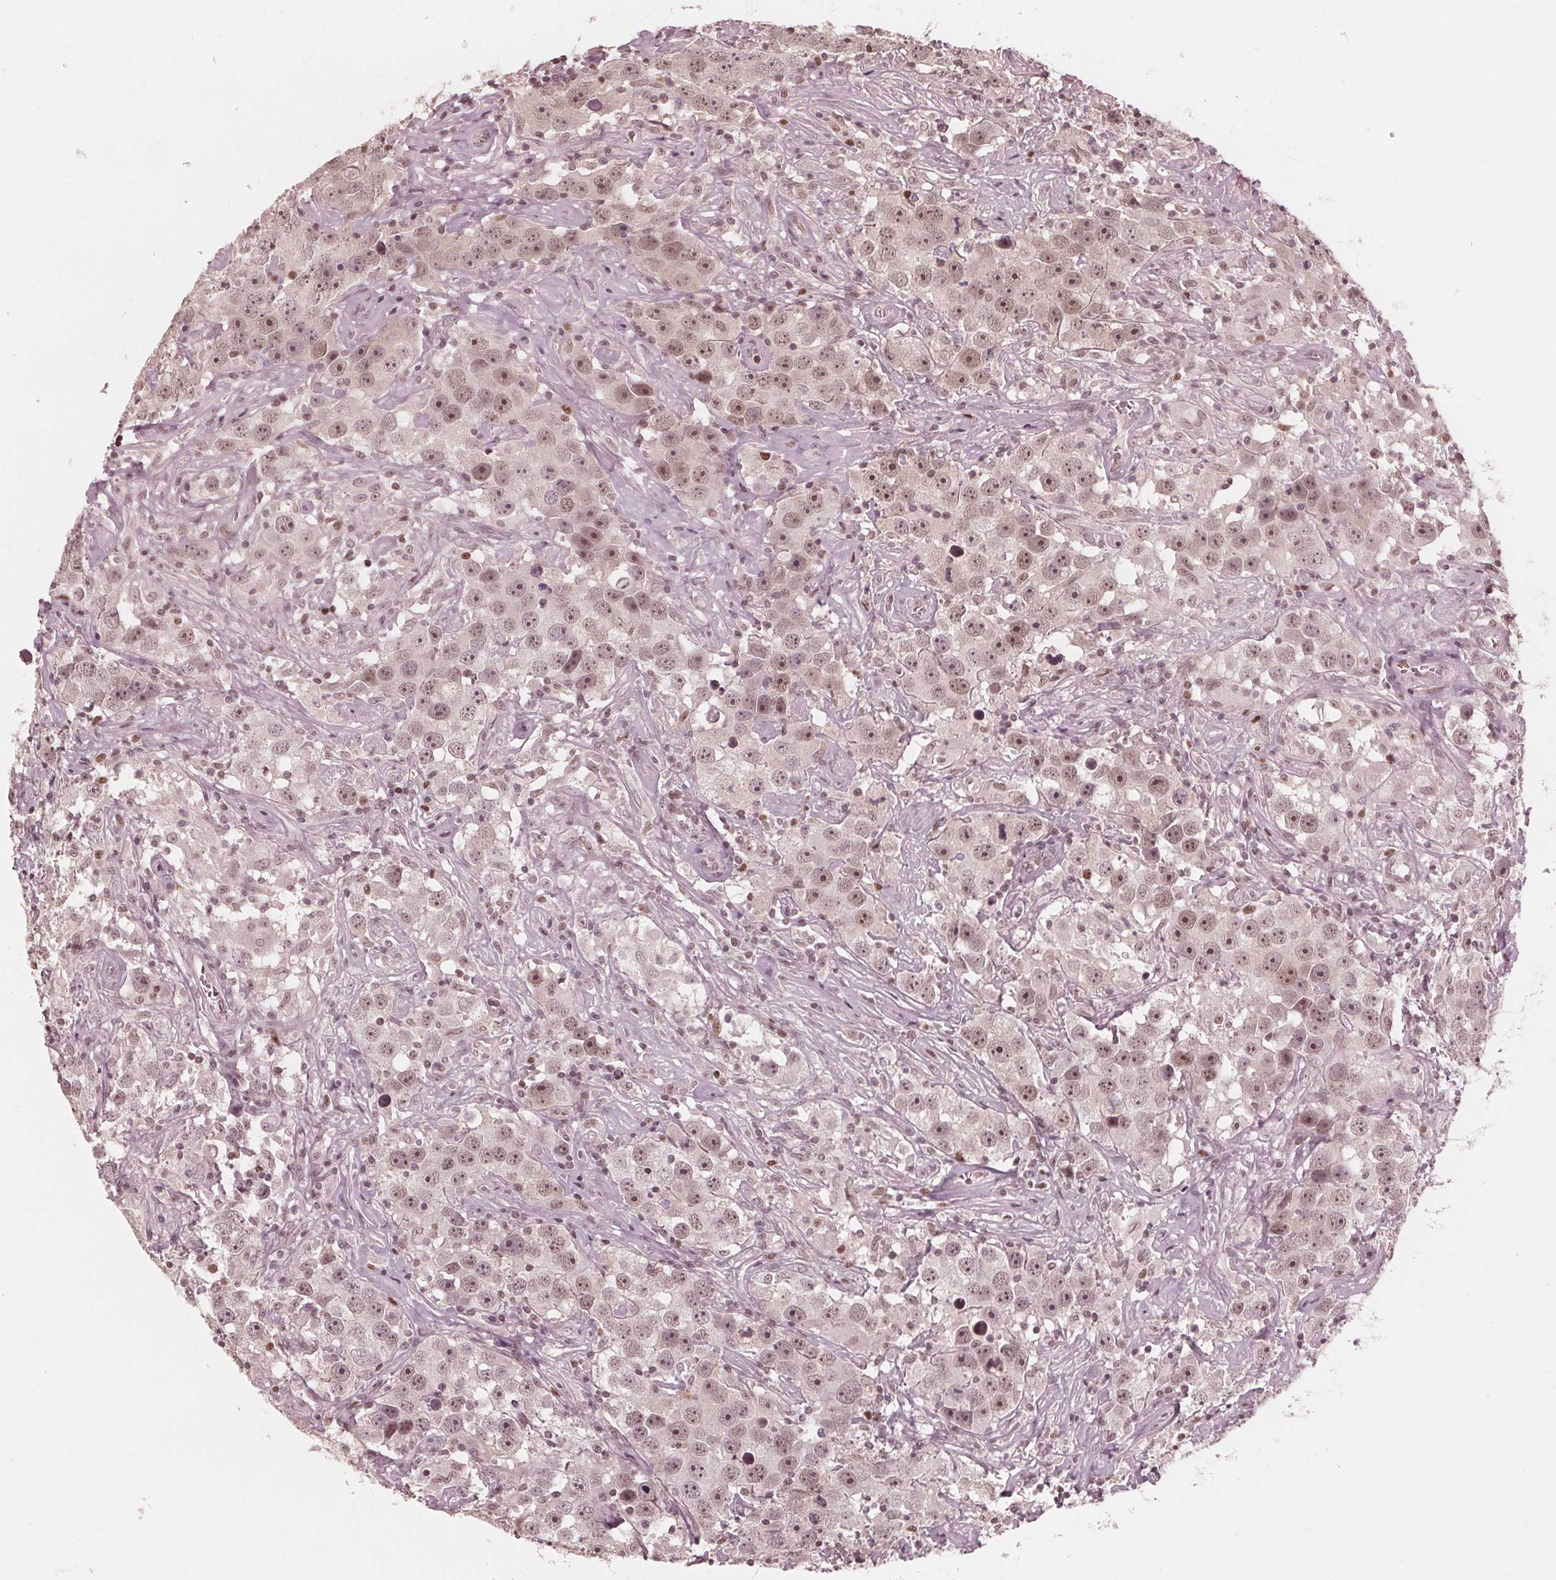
{"staining": {"intensity": "moderate", "quantity": ">75%", "location": "nuclear"}, "tissue": "testis cancer", "cell_type": "Tumor cells", "image_type": "cancer", "snomed": [{"axis": "morphology", "description": "Seminoma, NOS"}, {"axis": "topography", "description": "Testis"}], "caption": "Protein positivity by immunohistochemistry reveals moderate nuclear staining in about >75% of tumor cells in testis cancer.", "gene": "HIRIP3", "patient": {"sex": "male", "age": 49}}